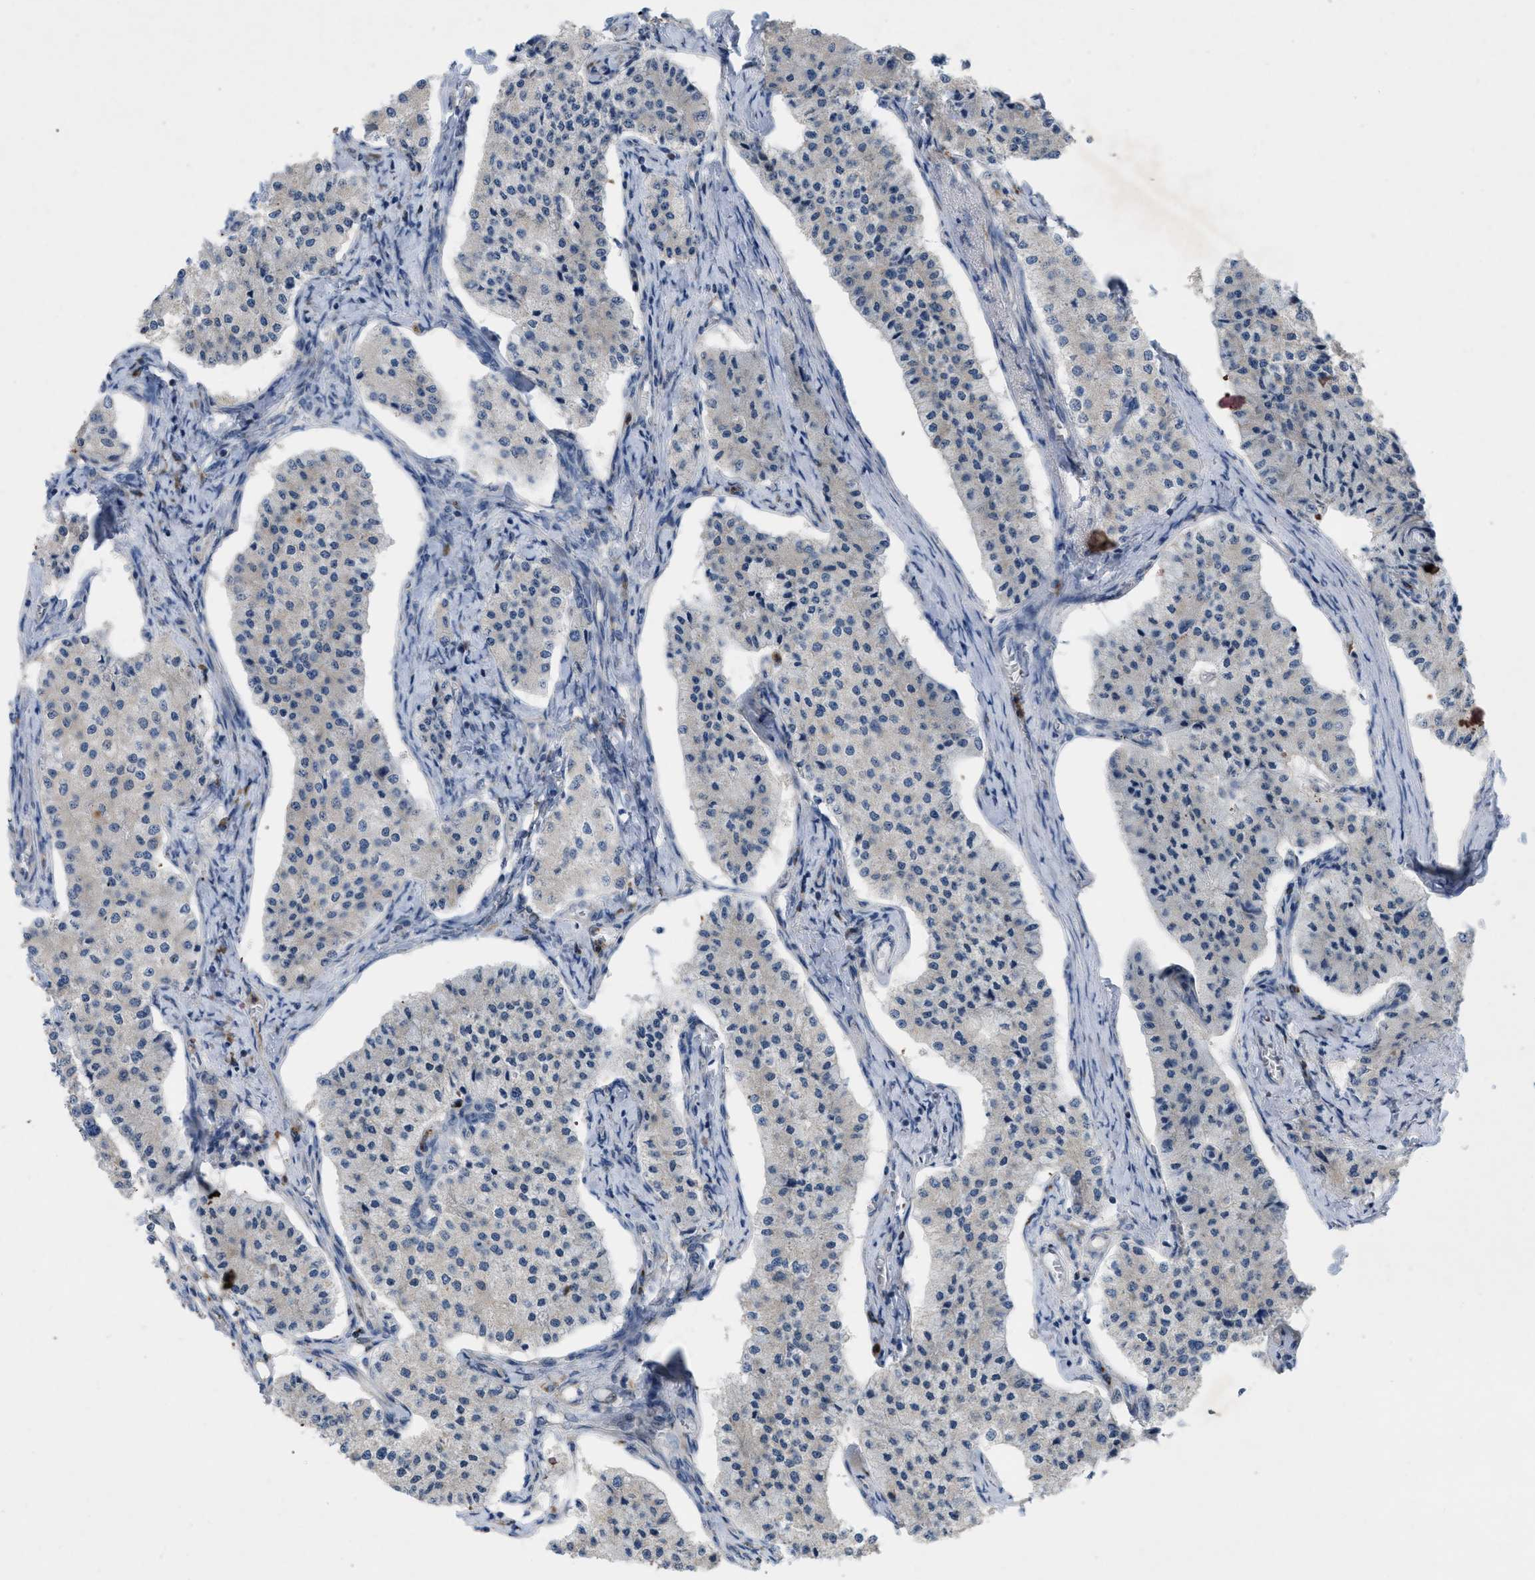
{"staining": {"intensity": "negative", "quantity": "none", "location": "none"}, "tissue": "carcinoid", "cell_type": "Tumor cells", "image_type": "cancer", "snomed": [{"axis": "morphology", "description": "Carcinoid, malignant, NOS"}, {"axis": "topography", "description": "Colon"}], "caption": "The image displays no significant expression in tumor cells of malignant carcinoid.", "gene": "PLPPR5", "patient": {"sex": "female", "age": 52}}